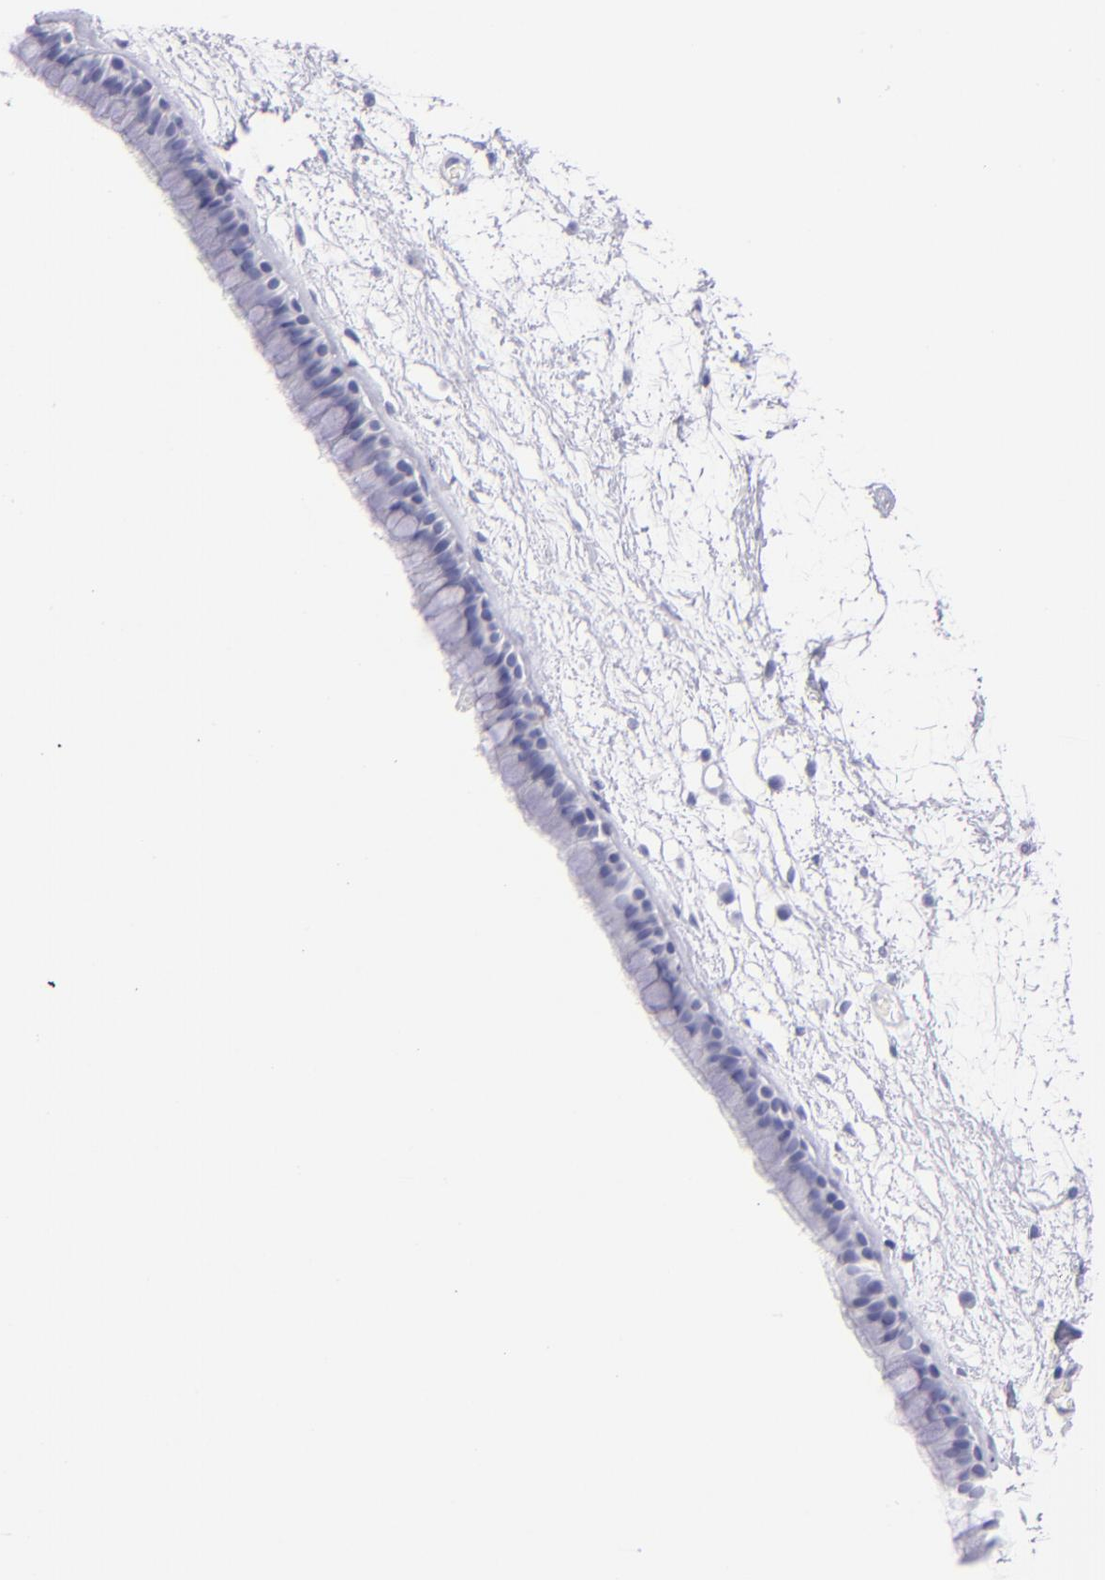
{"staining": {"intensity": "negative", "quantity": "none", "location": "none"}, "tissue": "nasopharynx", "cell_type": "Respiratory epithelial cells", "image_type": "normal", "snomed": [{"axis": "morphology", "description": "Normal tissue, NOS"}, {"axis": "morphology", "description": "Inflammation, NOS"}, {"axis": "topography", "description": "Nasopharynx"}], "caption": "The micrograph exhibits no staining of respiratory epithelial cells in unremarkable nasopharynx. (Stains: DAB (3,3'-diaminobenzidine) immunohistochemistry with hematoxylin counter stain, Microscopy: brightfield microscopy at high magnification).", "gene": "PRPH", "patient": {"sex": "male", "age": 48}}